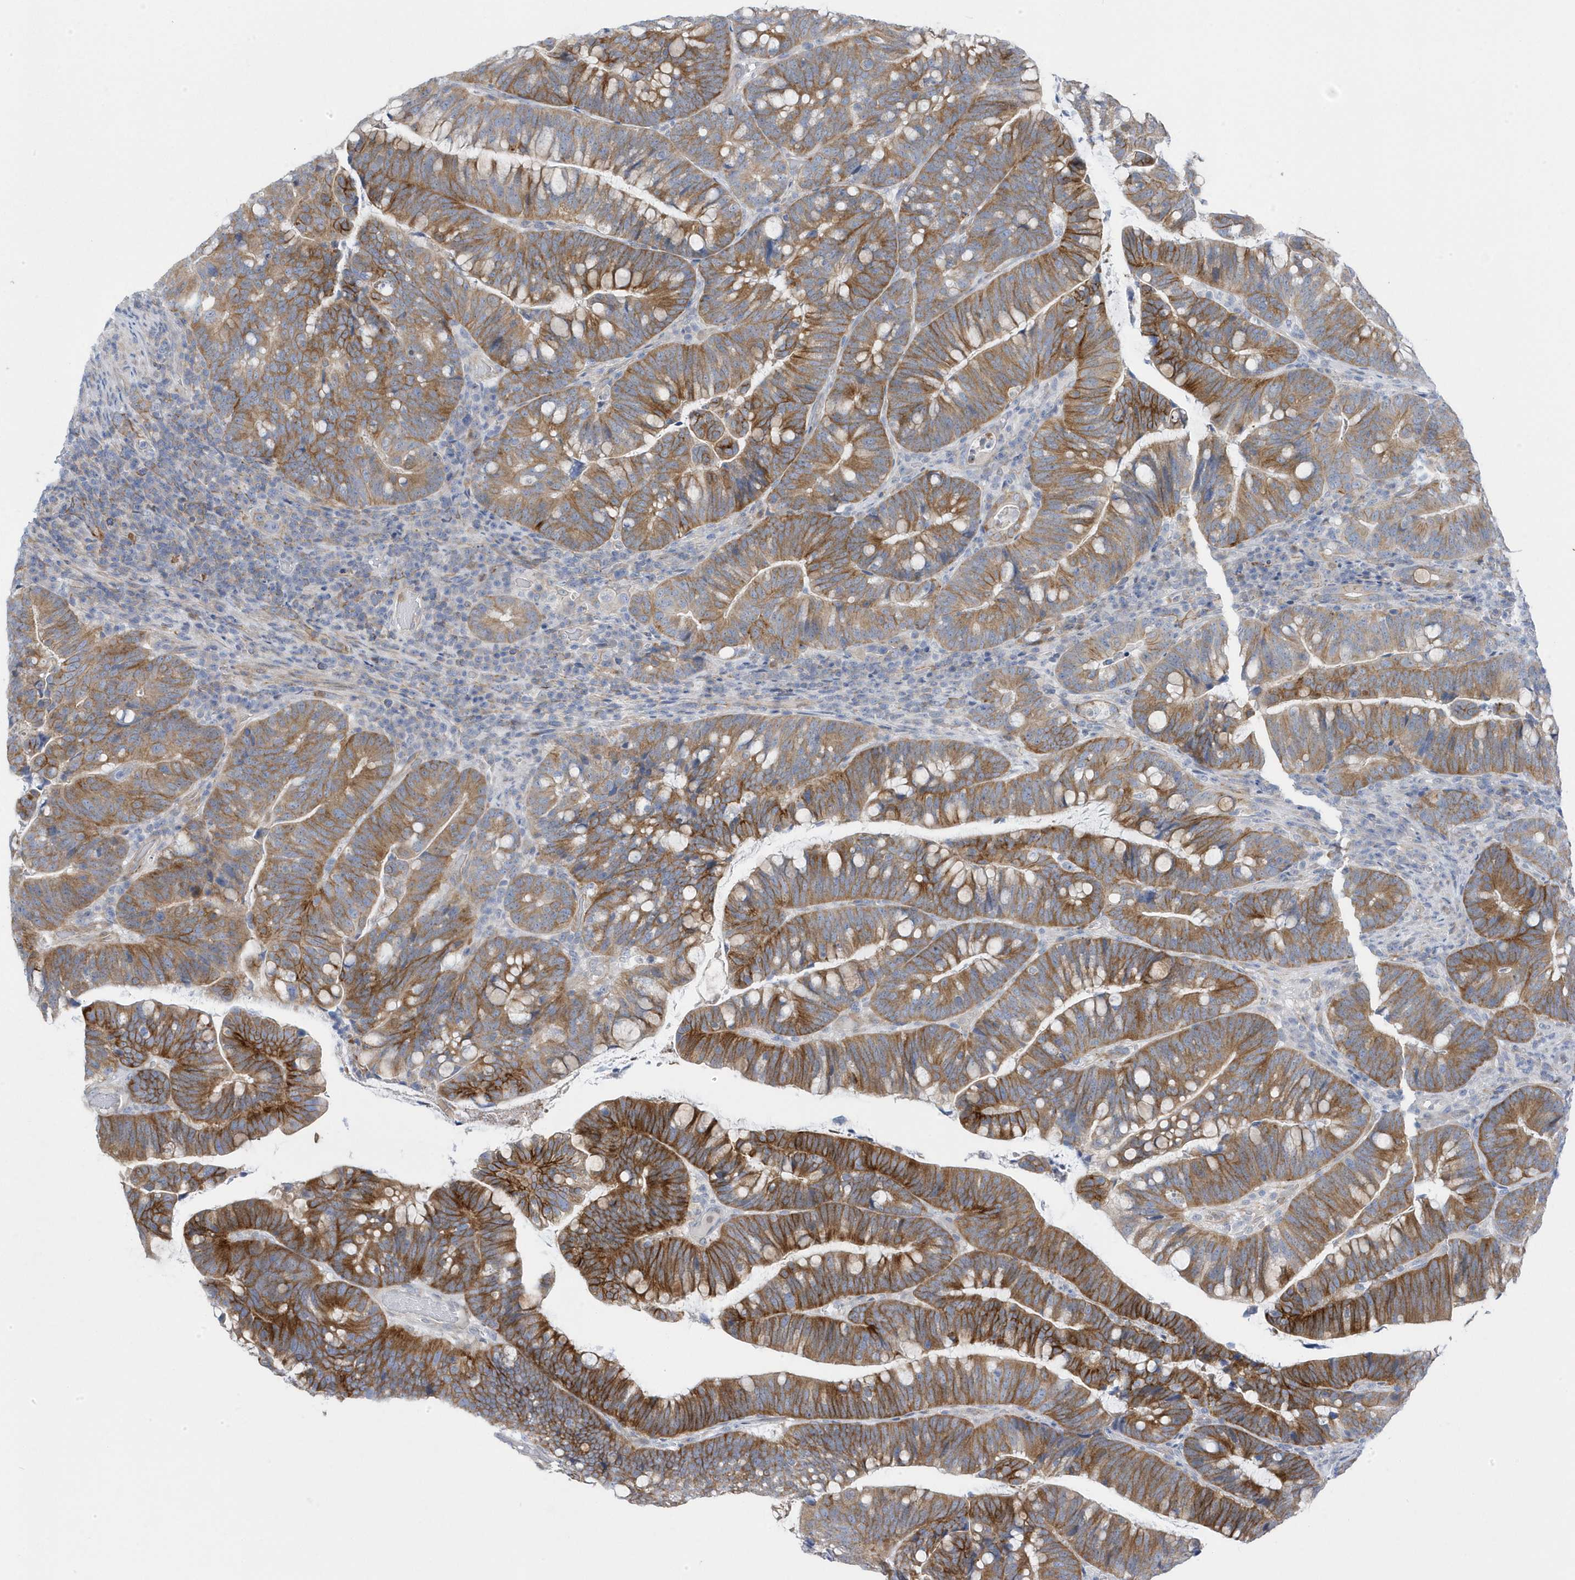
{"staining": {"intensity": "strong", "quantity": "25%-75%", "location": "cytoplasmic/membranous"}, "tissue": "colorectal cancer", "cell_type": "Tumor cells", "image_type": "cancer", "snomed": [{"axis": "morphology", "description": "Adenocarcinoma, NOS"}, {"axis": "topography", "description": "Colon"}], "caption": "Tumor cells exhibit high levels of strong cytoplasmic/membranous positivity in approximately 25%-75% of cells in human colorectal cancer.", "gene": "ANAPC1", "patient": {"sex": "female", "age": 66}}